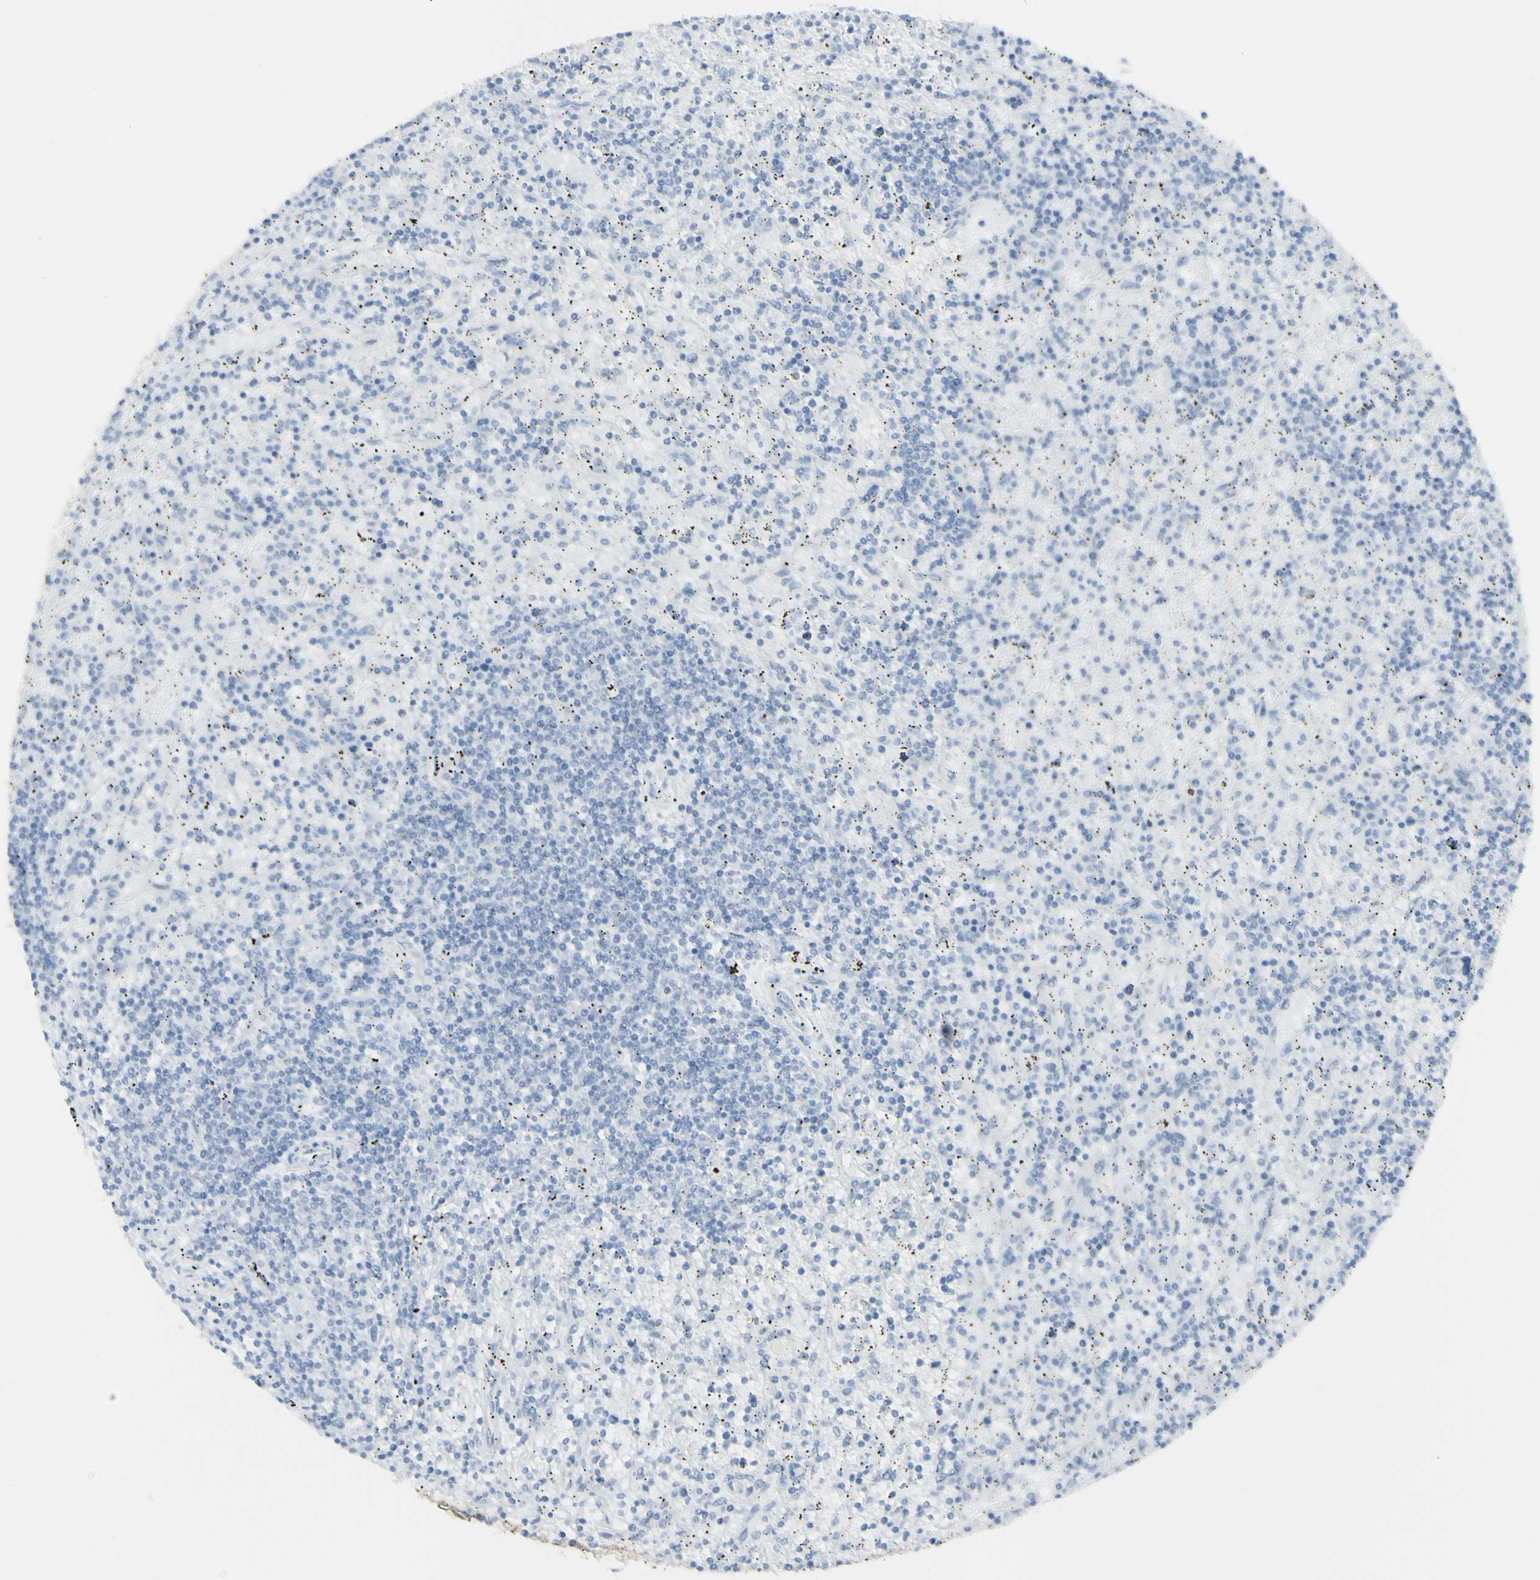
{"staining": {"intensity": "negative", "quantity": "none", "location": "none"}, "tissue": "lymphoma", "cell_type": "Tumor cells", "image_type": "cancer", "snomed": [{"axis": "morphology", "description": "Malignant lymphoma, non-Hodgkin's type, Low grade"}, {"axis": "topography", "description": "Spleen"}], "caption": "Immunohistochemistry (IHC) micrograph of neoplastic tissue: human lymphoma stained with DAB displays no significant protein expression in tumor cells.", "gene": "ENSG00000198211", "patient": {"sex": "male", "age": 76}}